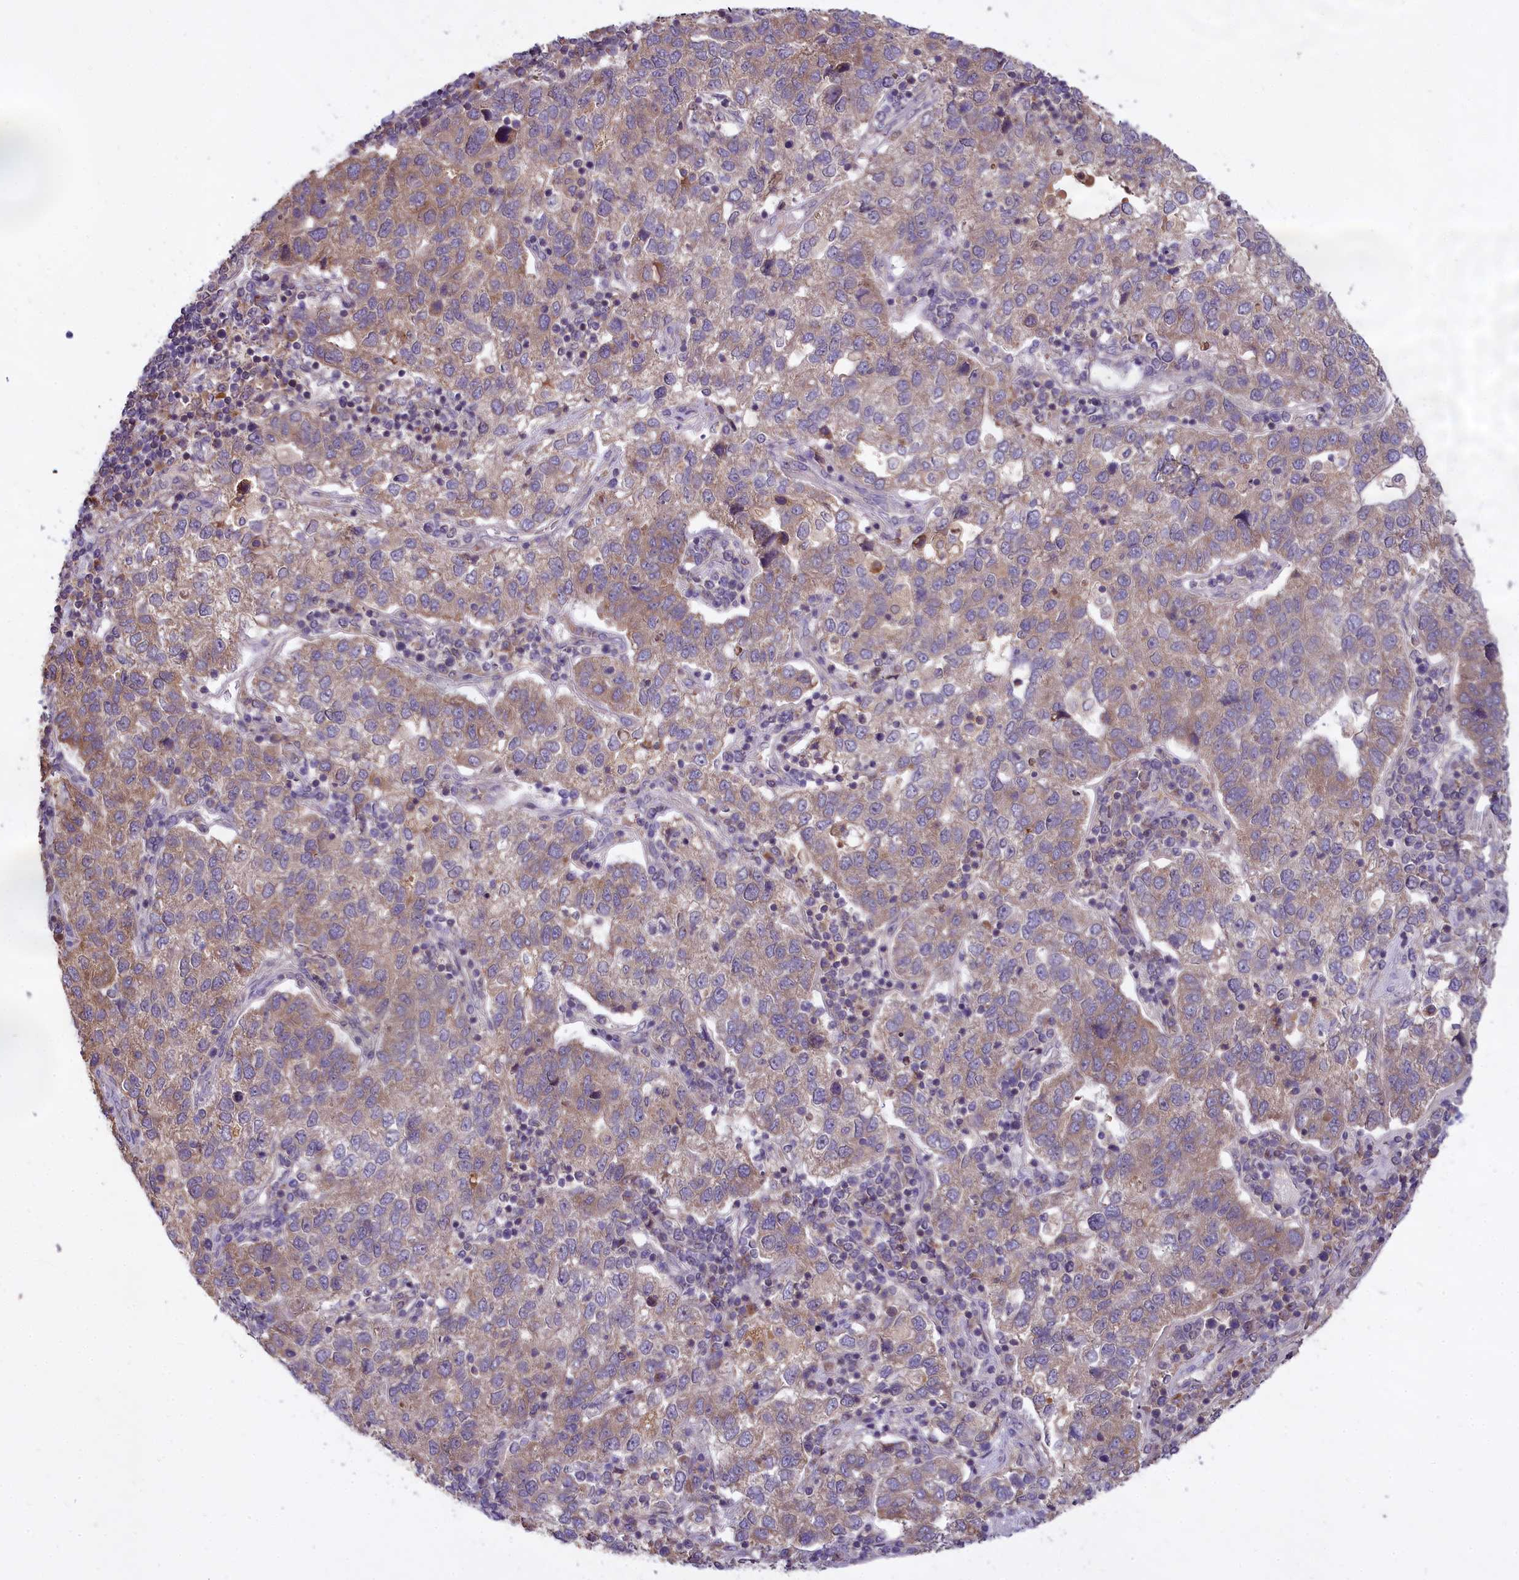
{"staining": {"intensity": "weak", "quantity": "25%-75%", "location": "cytoplasmic/membranous"}, "tissue": "pancreatic cancer", "cell_type": "Tumor cells", "image_type": "cancer", "snomed": [{"axis": "morphology", "description": "Adenocarcinoma, NOS"}, {"axis": "topography", "description": "Pancreas"}], "caption": "This image exhibits immunohistochemistry staining of human pancreatic adenocarcinoma, with low weak cytoplasmic/membranous expression in about 25%-75% of tumor cells.", "gene": "MEMO1", "patient": {"sex": "female", "age": 61}}